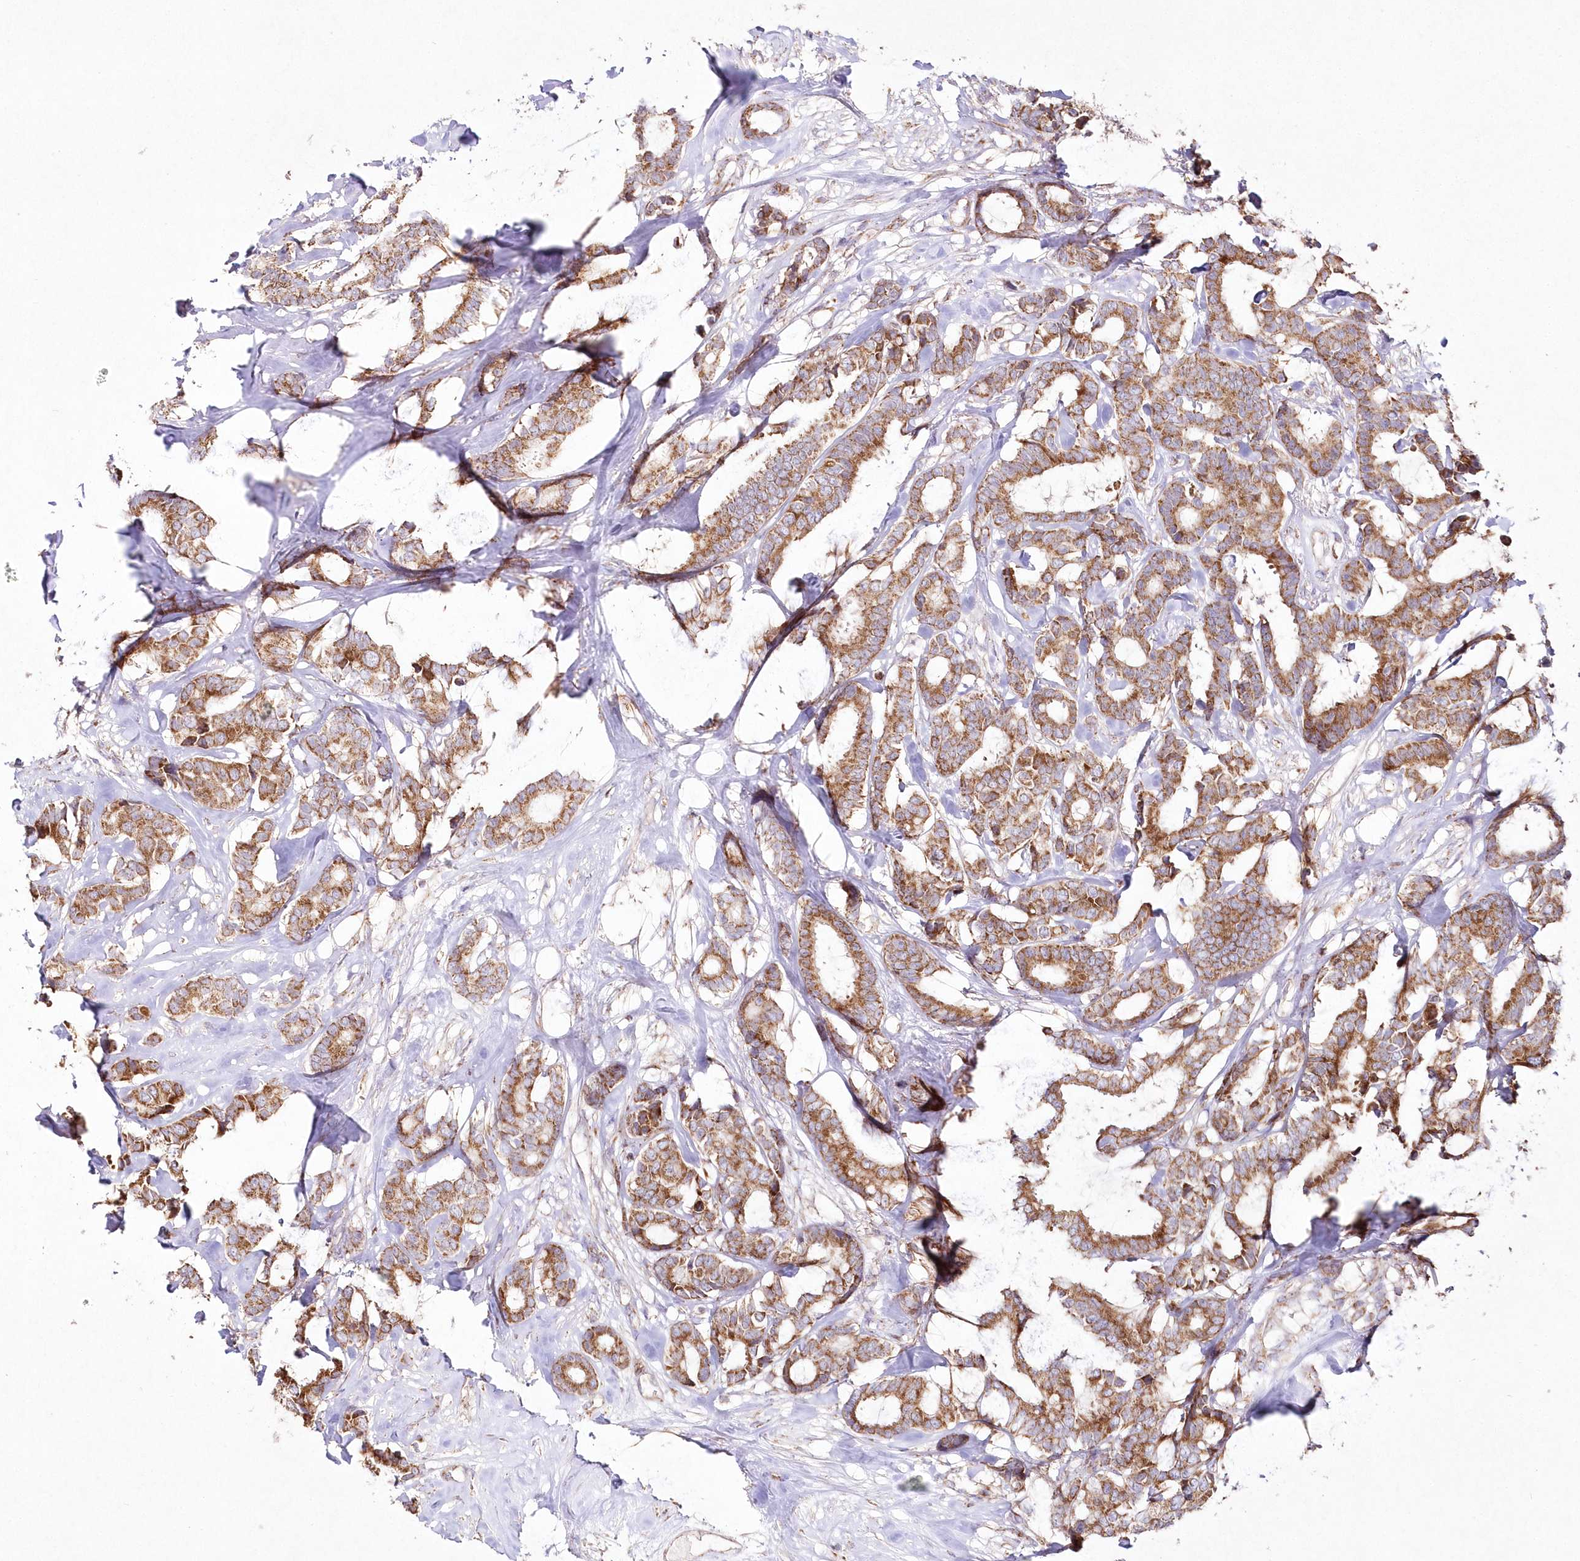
{"staining": {"intensity": "moderate", "quantity": ">75%", "location": "cytoplasmic/membranous"}, "tissue": "breast cancer", "cell_type": "Tumor cells", "image_type": "cancer", "snomed": [{"axis": "morphology", "description": "Duct carcinoma"}, {"axis": "topography", "description": "Breast"}], "caption": "Infiltrating ductal carcinoma (breast) stained for a protein exhibits moderate cytoplasmic/membranous positivity in tumor cells.", "gene": "DNA2", "patient": {"sex": "female", "age": 87}}